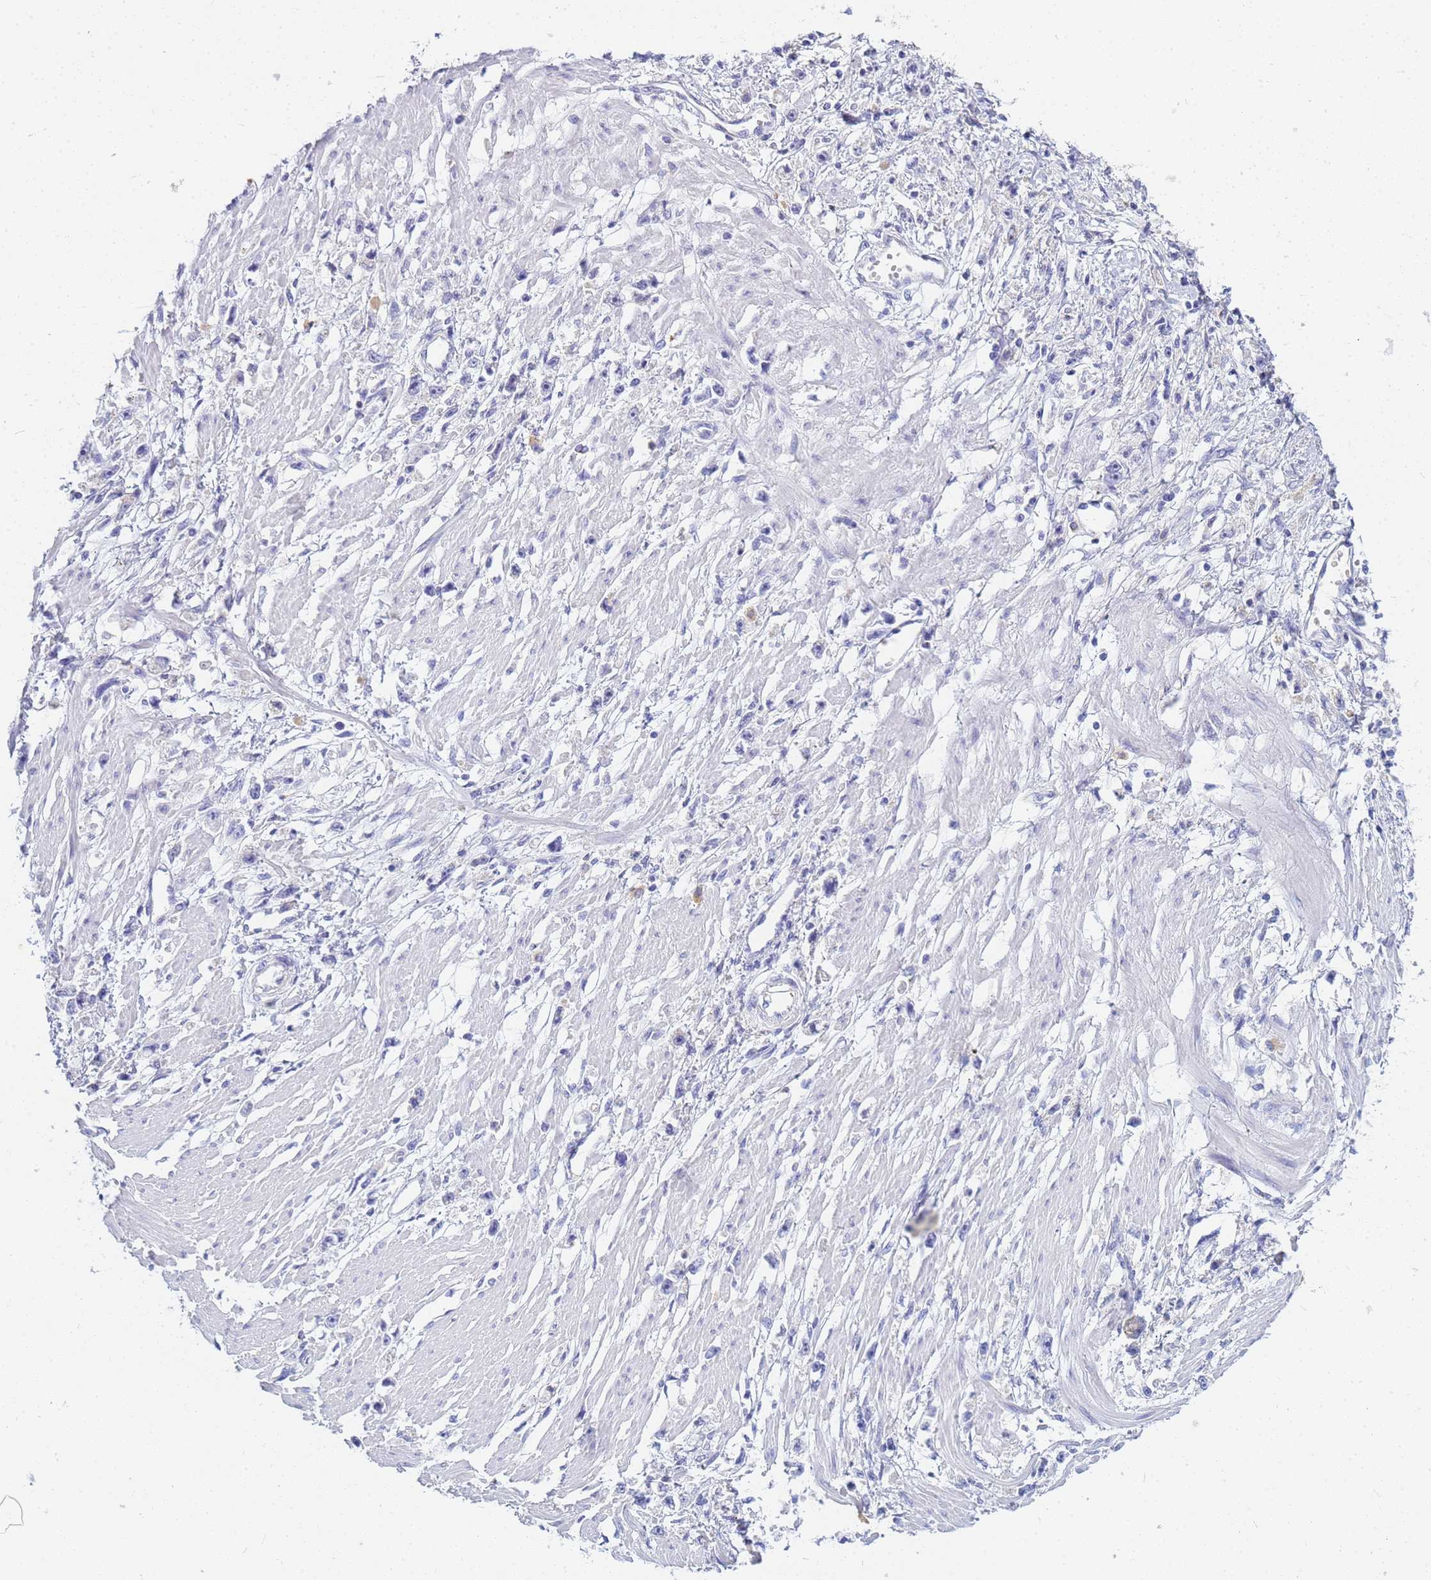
{"staining": {"intensity": "negative", "quantity": "none", "location": "none"}, "tissue": "stomach cancer", "cell_type": "Tumor cells", "image_type": "cancer", "snomed": [{"axis": "morphology", "description": "Adenocarcinoma, NOS"}, {"axis": "topography", "description": "Stomach"}], "caption": "A micrograph of human adenocarcinoma (stomach) is negative for staining in tumor cells. The staining was performed using DAB to visualize the protein expression in brown, while the nuclei were stained in blue with hematoxylin (Magnification: 20x).", "gene": "B3GNT8", "patient": {"sex": "female", "age": 59}}